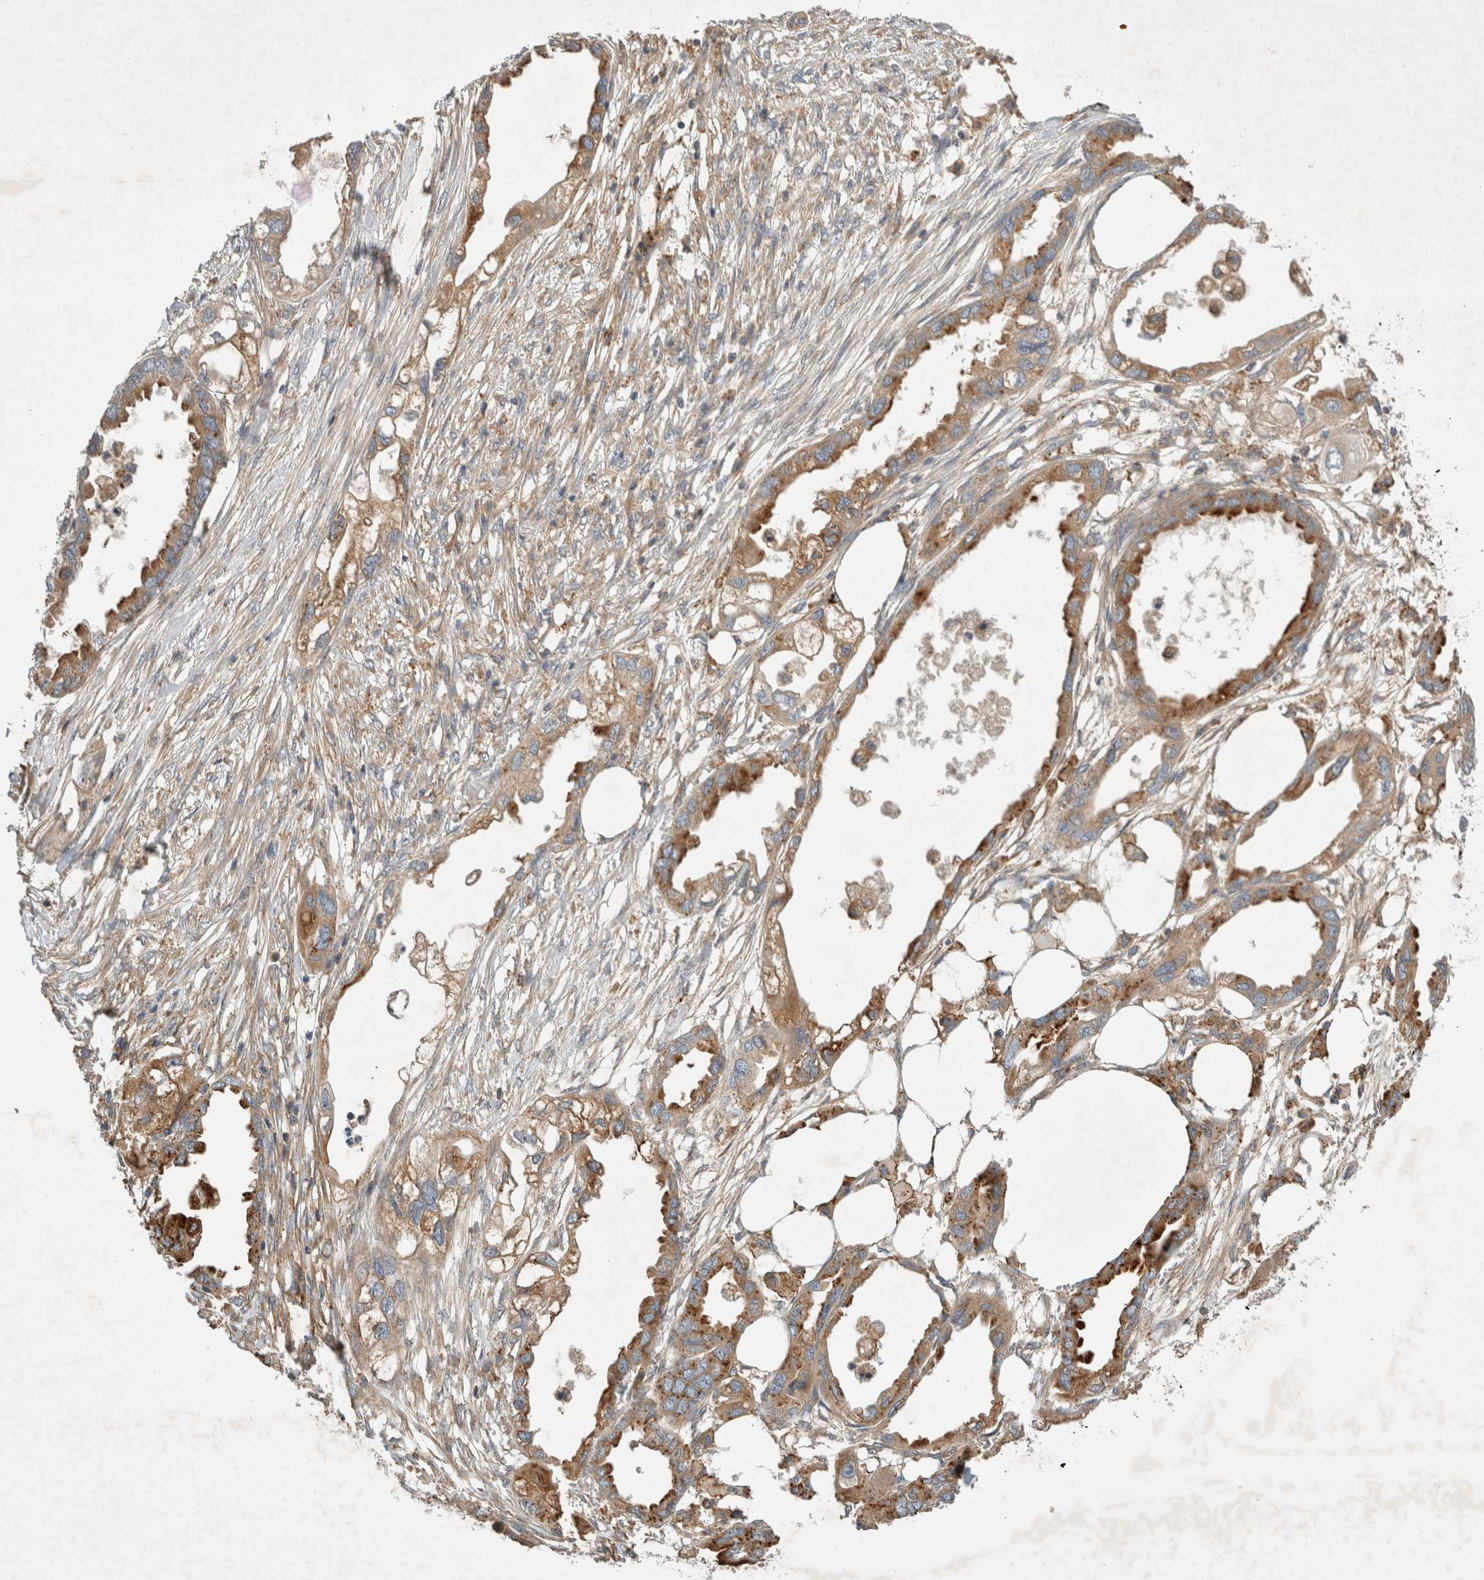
{"staining": {"intensity": "moderate", "quantity": ">75%", "location": "cytoplasmic/membranous"}, "tissue": "endometrial cancer", "cell_type": "Tumor cells", "image_type": "cancer", "snomed": [{"axis": "morphology", "description": "Adenocarcinoma, NOS"}, {"axis": "morphology", "description": "Adenocarcinoma, metastatic, NOS"}, {"axis": "topography", "description": "Adipose tissue"}, {"axis": "topography", "description": "Endometrium"}], "caption": "Immunohistochemical staining of endometrial cancer (adenocarcinoma) exhibits medium levels of moderate cytoplasmic/membranous protein staining in approximately >75% of tumor cells. (IHC, brightfield microscopy, high magnification).", "gene": "ARMC9", "patient": {"sex": "female", "age": 67}}